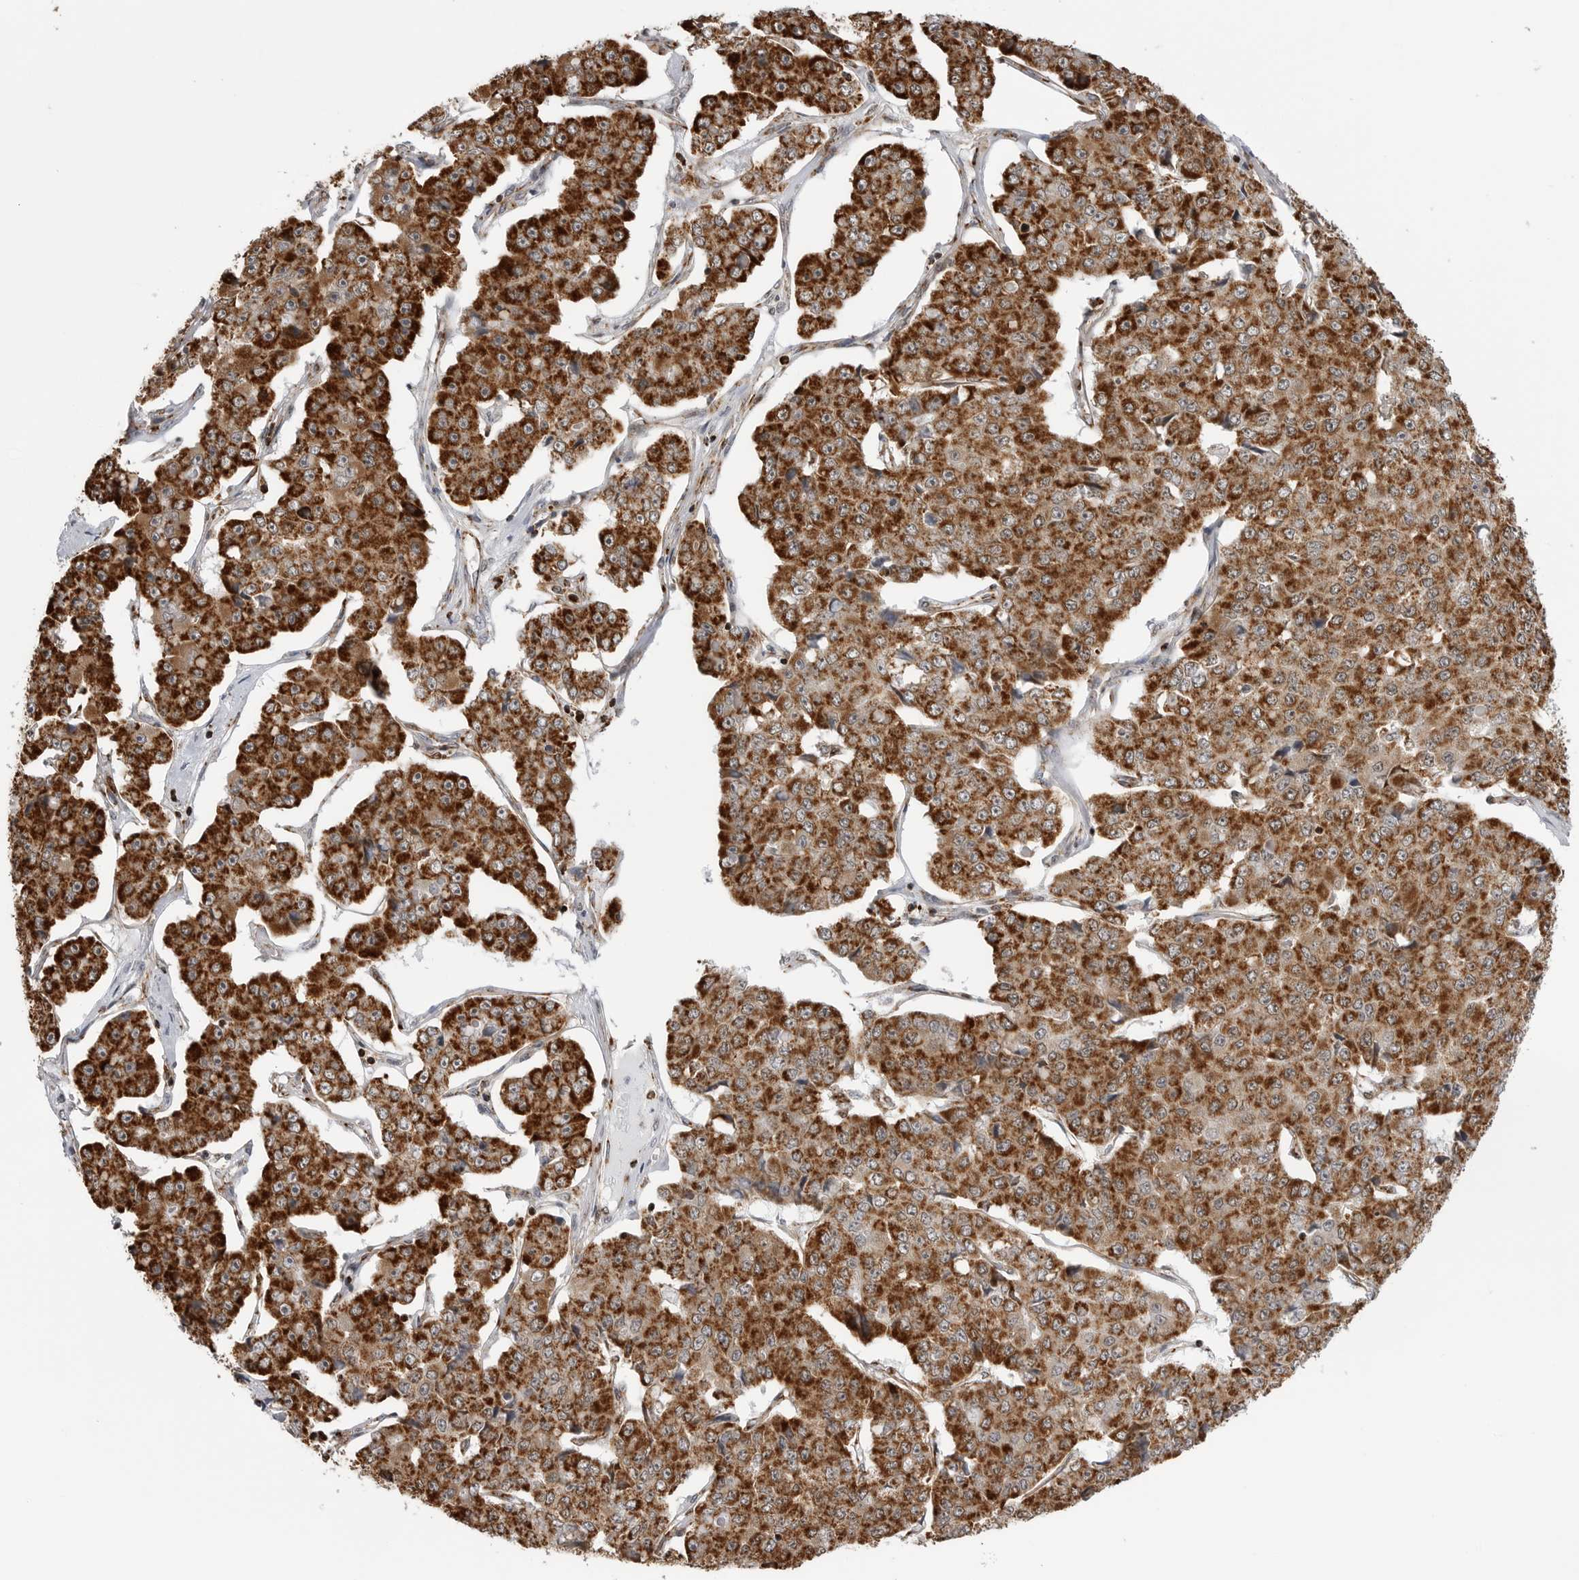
{"staining": {"intensity": "strong", "quantity": ">75%", "location": "cytoplasmic/membranous"}, "tissue": "pancreatic cancer", "cell_type": "Tumor cells", "image_type": "cancer", "snomed": [{"axis": "morphology", "description": "Adenocarcinoma, NOS"}, {"axis": "topography", "description": "Pancreas"}], "caption": "Pancreatic cancer stained with IHC demonstrates strong cytoplasmic/membranous expression in approximately >75% of tumor cells.", "gene": "COX5A", "patient": {"sex": "male", "age": 50}}